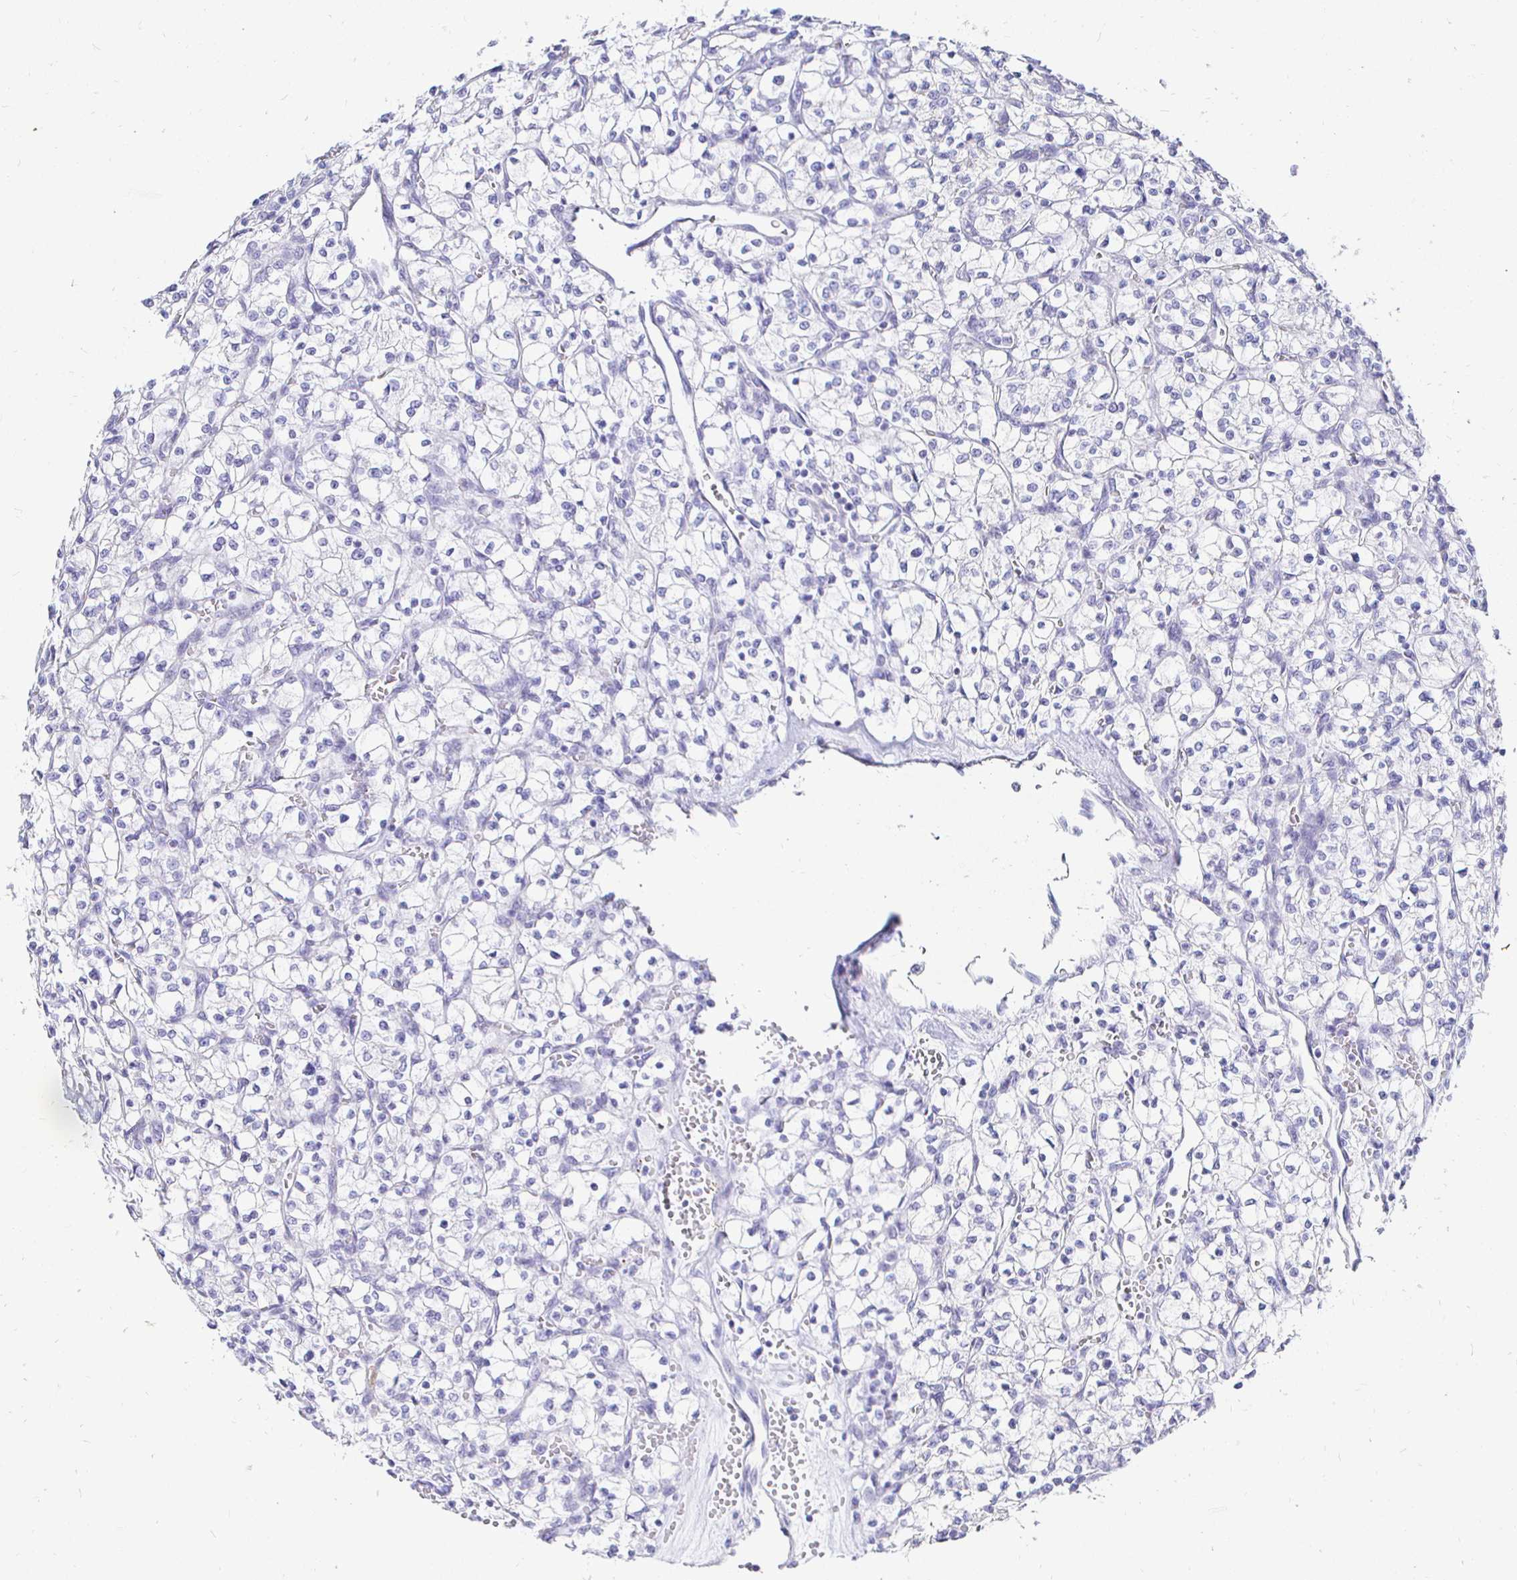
{"staining": {"intensity": "negative", "quantity": "none", "location": "none"}, "tissue": "renal cancer", "cell_type": "Tumor cells", "image_type": "cancer", "snomed": [{"axis": "morphology", "description": "Adenocarcinoma, NOS"}, {"axis": "topography", "description": "Kidney"}], "caption": "This photomicrograph is of renal cancer stained with immunohistochemistry (IHC) to label a protein in brown with the nuclei are counter-stained blue. There is no staining in tumor cells.", "gene": "CR2", "patient": {"sex": "female", "age": 64}}